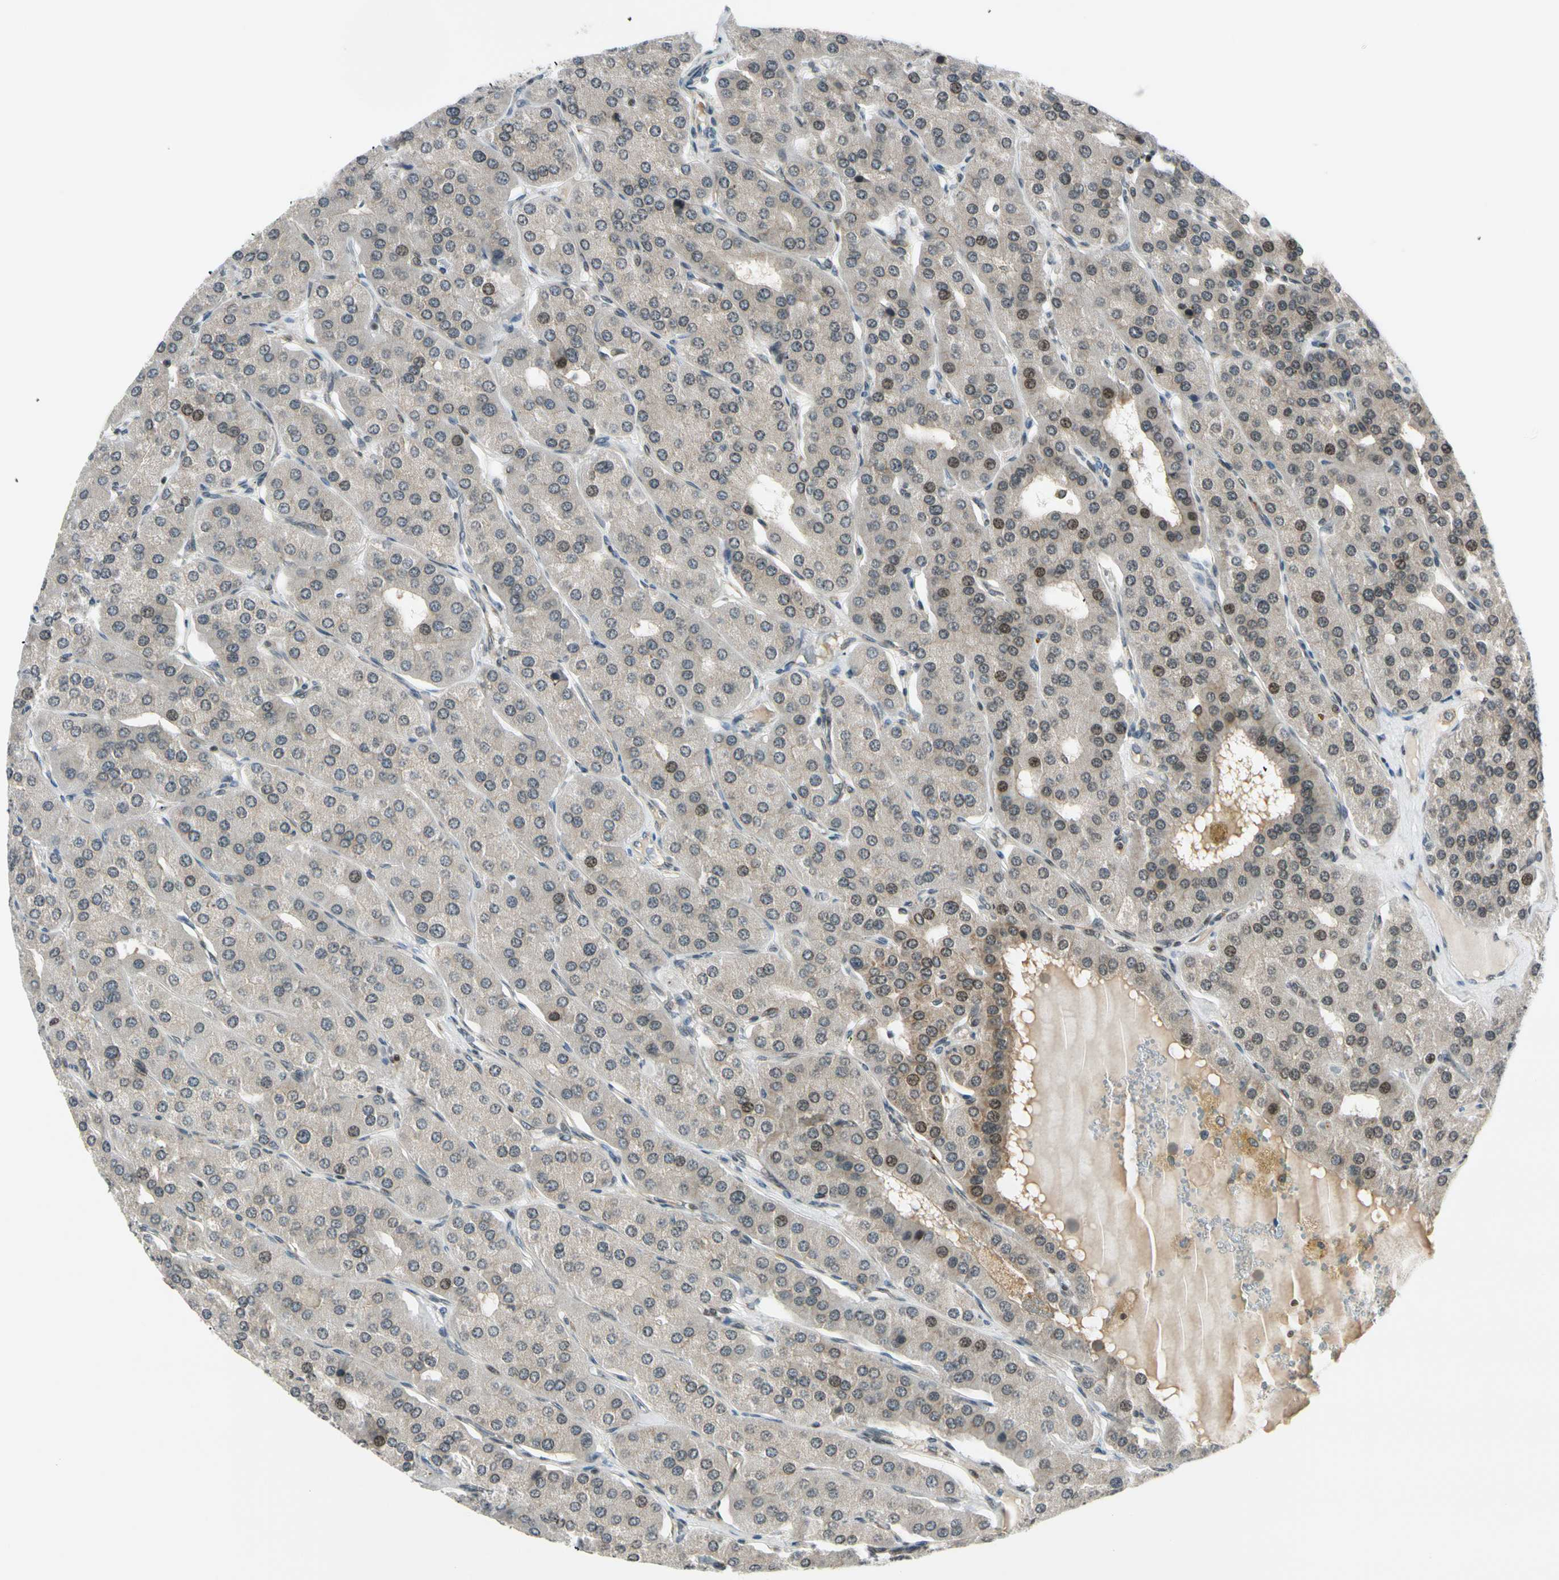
{"staining": {"intensity": "strong", "quantity": "25%-75%", "location": "cytoplasmic/membranous,nuclear"}, "tissue": "parathyroid gland", "cell_type": "Glandular cells", "image_type": "normal", "snomed": [{"axis": "morphology", "description": "Normal tissue, NOS"}, {"axis": "morphology", "description": "Adenoma, NOS"}, {"axis": "topography", "description": "Parathyroid gland"}], "caption": "The histopathology image exhibits staining of unremarkable parathyroid gland, revealing strong cytoplasmic/membranous,nuclear protein staining (brown color) within glandular cells. (Stains: DAB in brown, nuclei in blue, Microscopy: brightfield microscopy at high magnification).", "gene": "DAXX", "patient": {"sex": "female", "age": 86}}